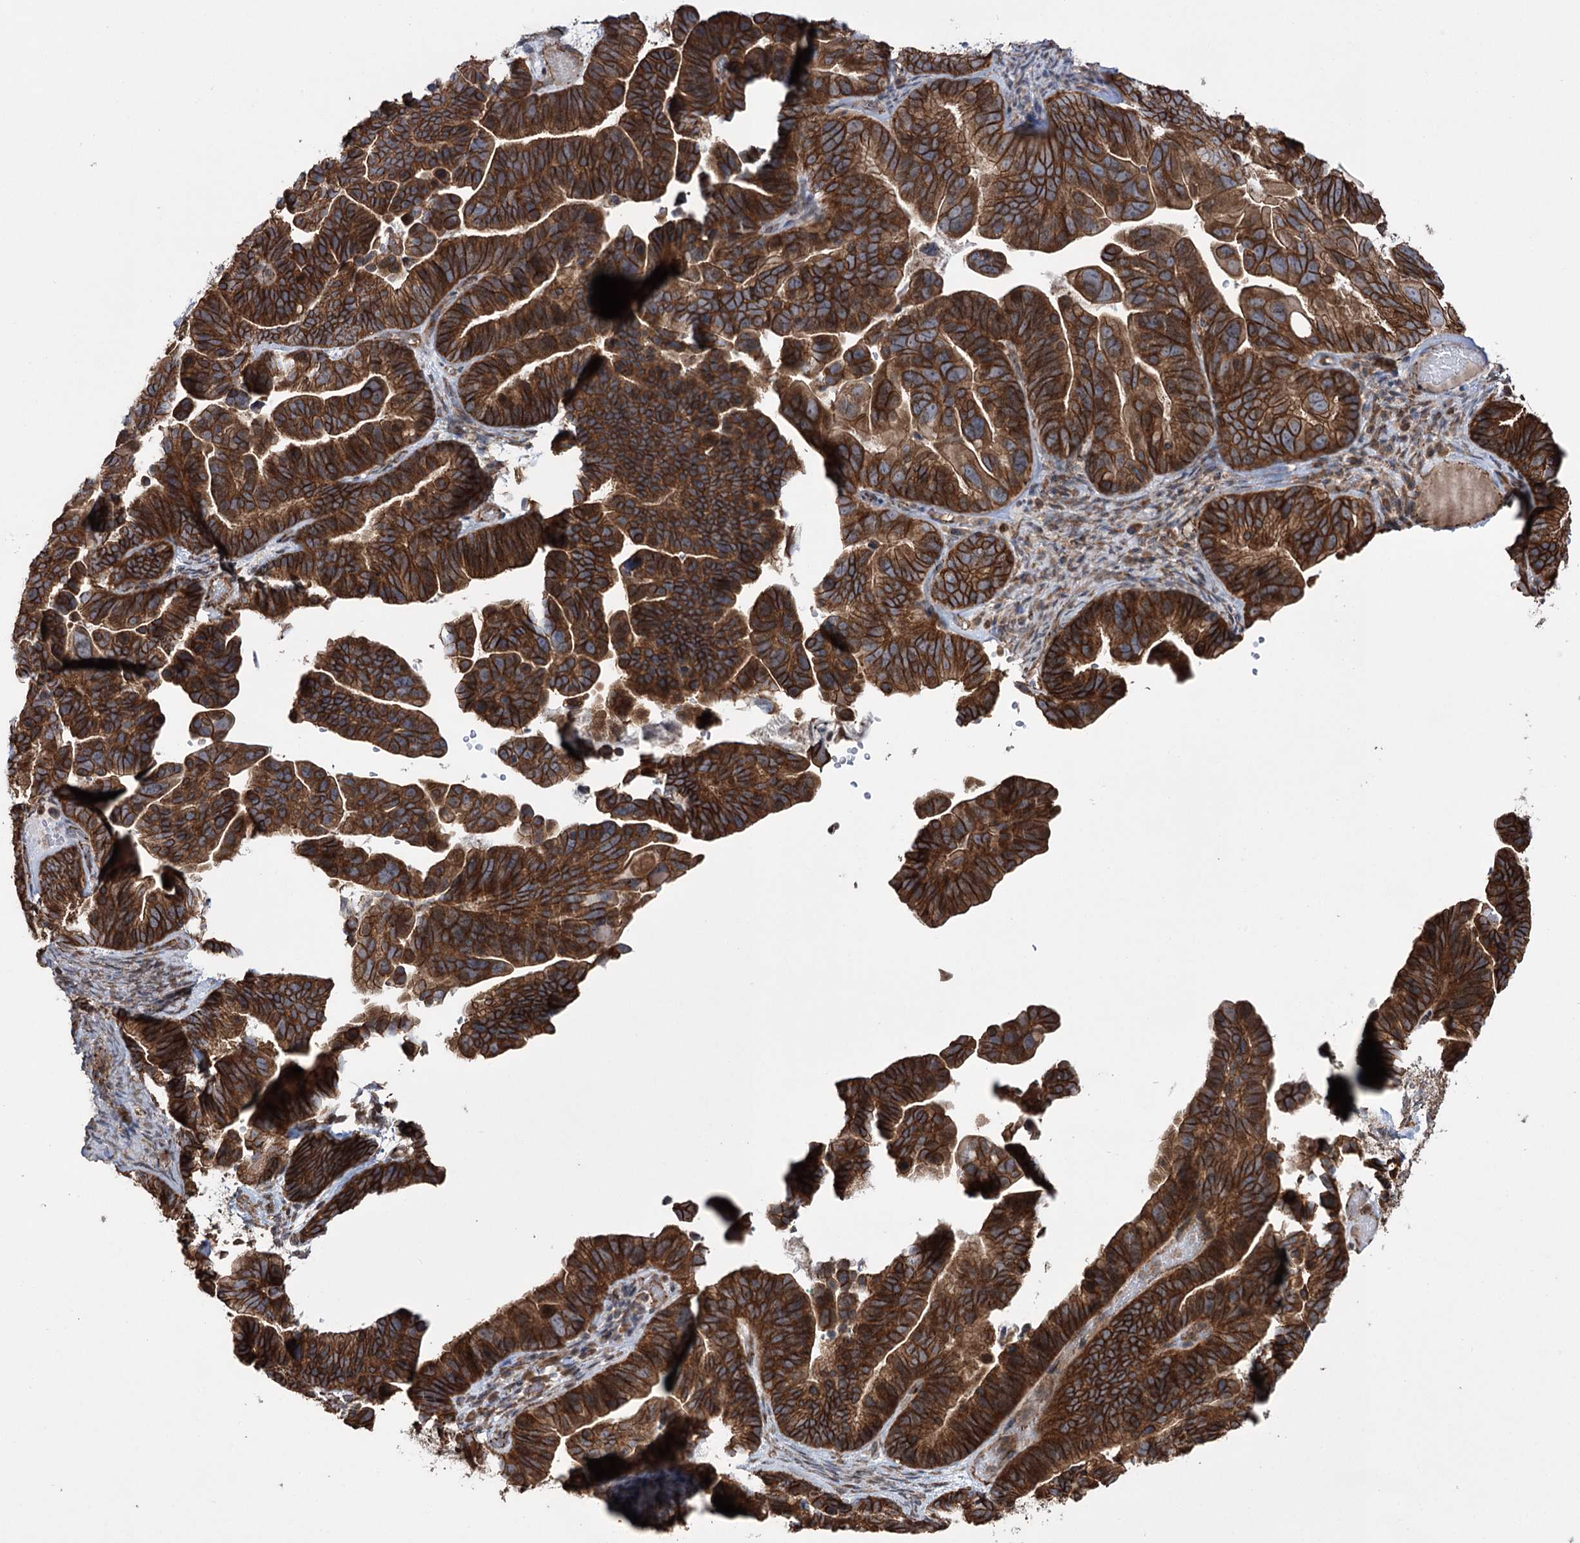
{"staining": {"intensity": "strong", "quantity": ">75%", "location": "cytoplasmic/membranous"}, "tissue": "ovarian cancer", "cell_type": "Tumor cells", "image_type": "cancer", "snomed": [{"axis": "morphology", "description": "Cystadenocarcinoma, serous, NOS"}, {"axis": "topography", "description": "Ovary"}], "caption": "Strong cytoplasmic/membranous expression for a protein is appreciated in approximately >75% of tumor cells of ovarian cancer using IHC.", "gene": "DHX29", "patient": {"sex": "female", "age": 56}}